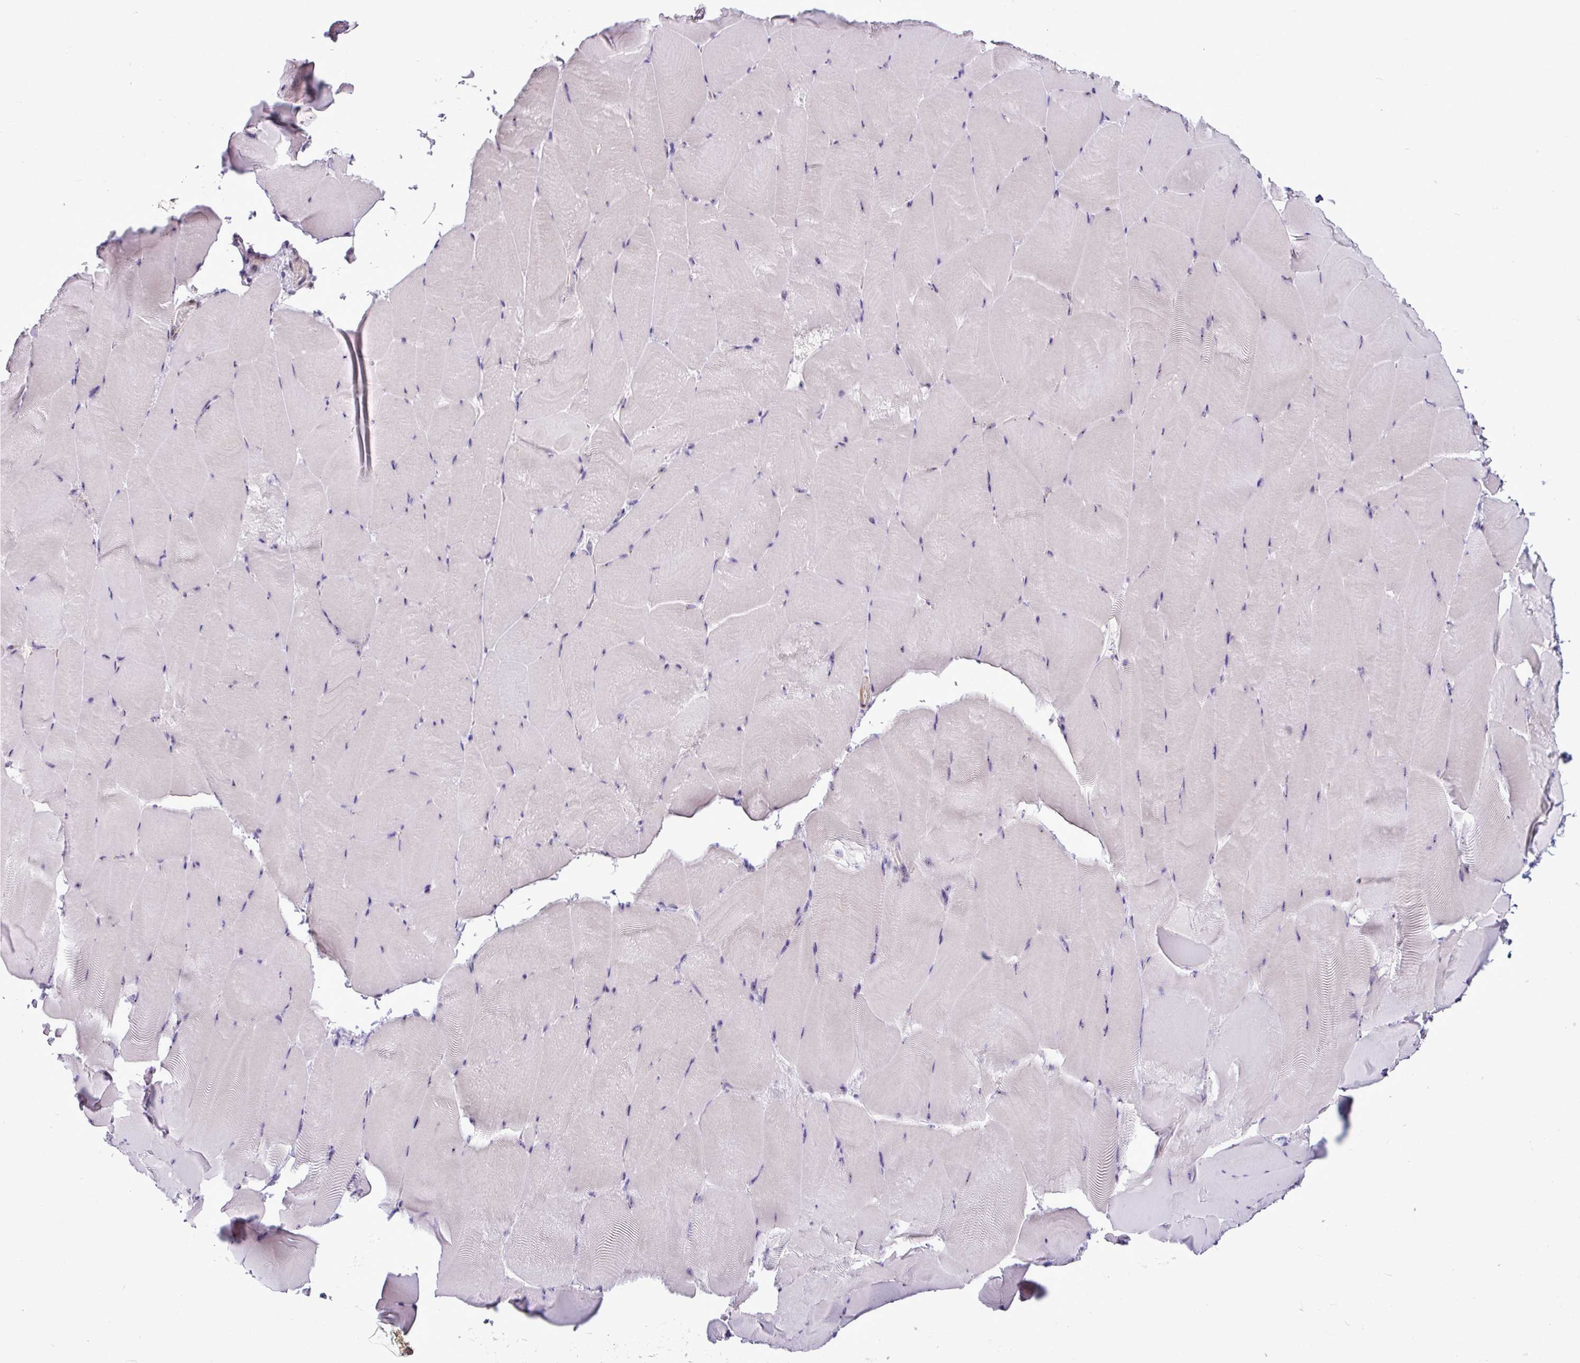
{"staining": {"intensity": "weak", "quantity": "25%-75%", "location": "nuclear"}, "tissue": "skeletal muscle", "cell_type": "Myocytes", "image_type": "normal", "snomed": [{"axis": "morphology", "description": "Normal tissue, NOS"}, {"axis": "topography", "description": "Skeletal muscle"}], "caption": "Skeletal muscle stained for a protein displays weak nuclear positivity in myocytes.", "gene": "UTP18", "patient": {"sex": "female", "age": 64}}